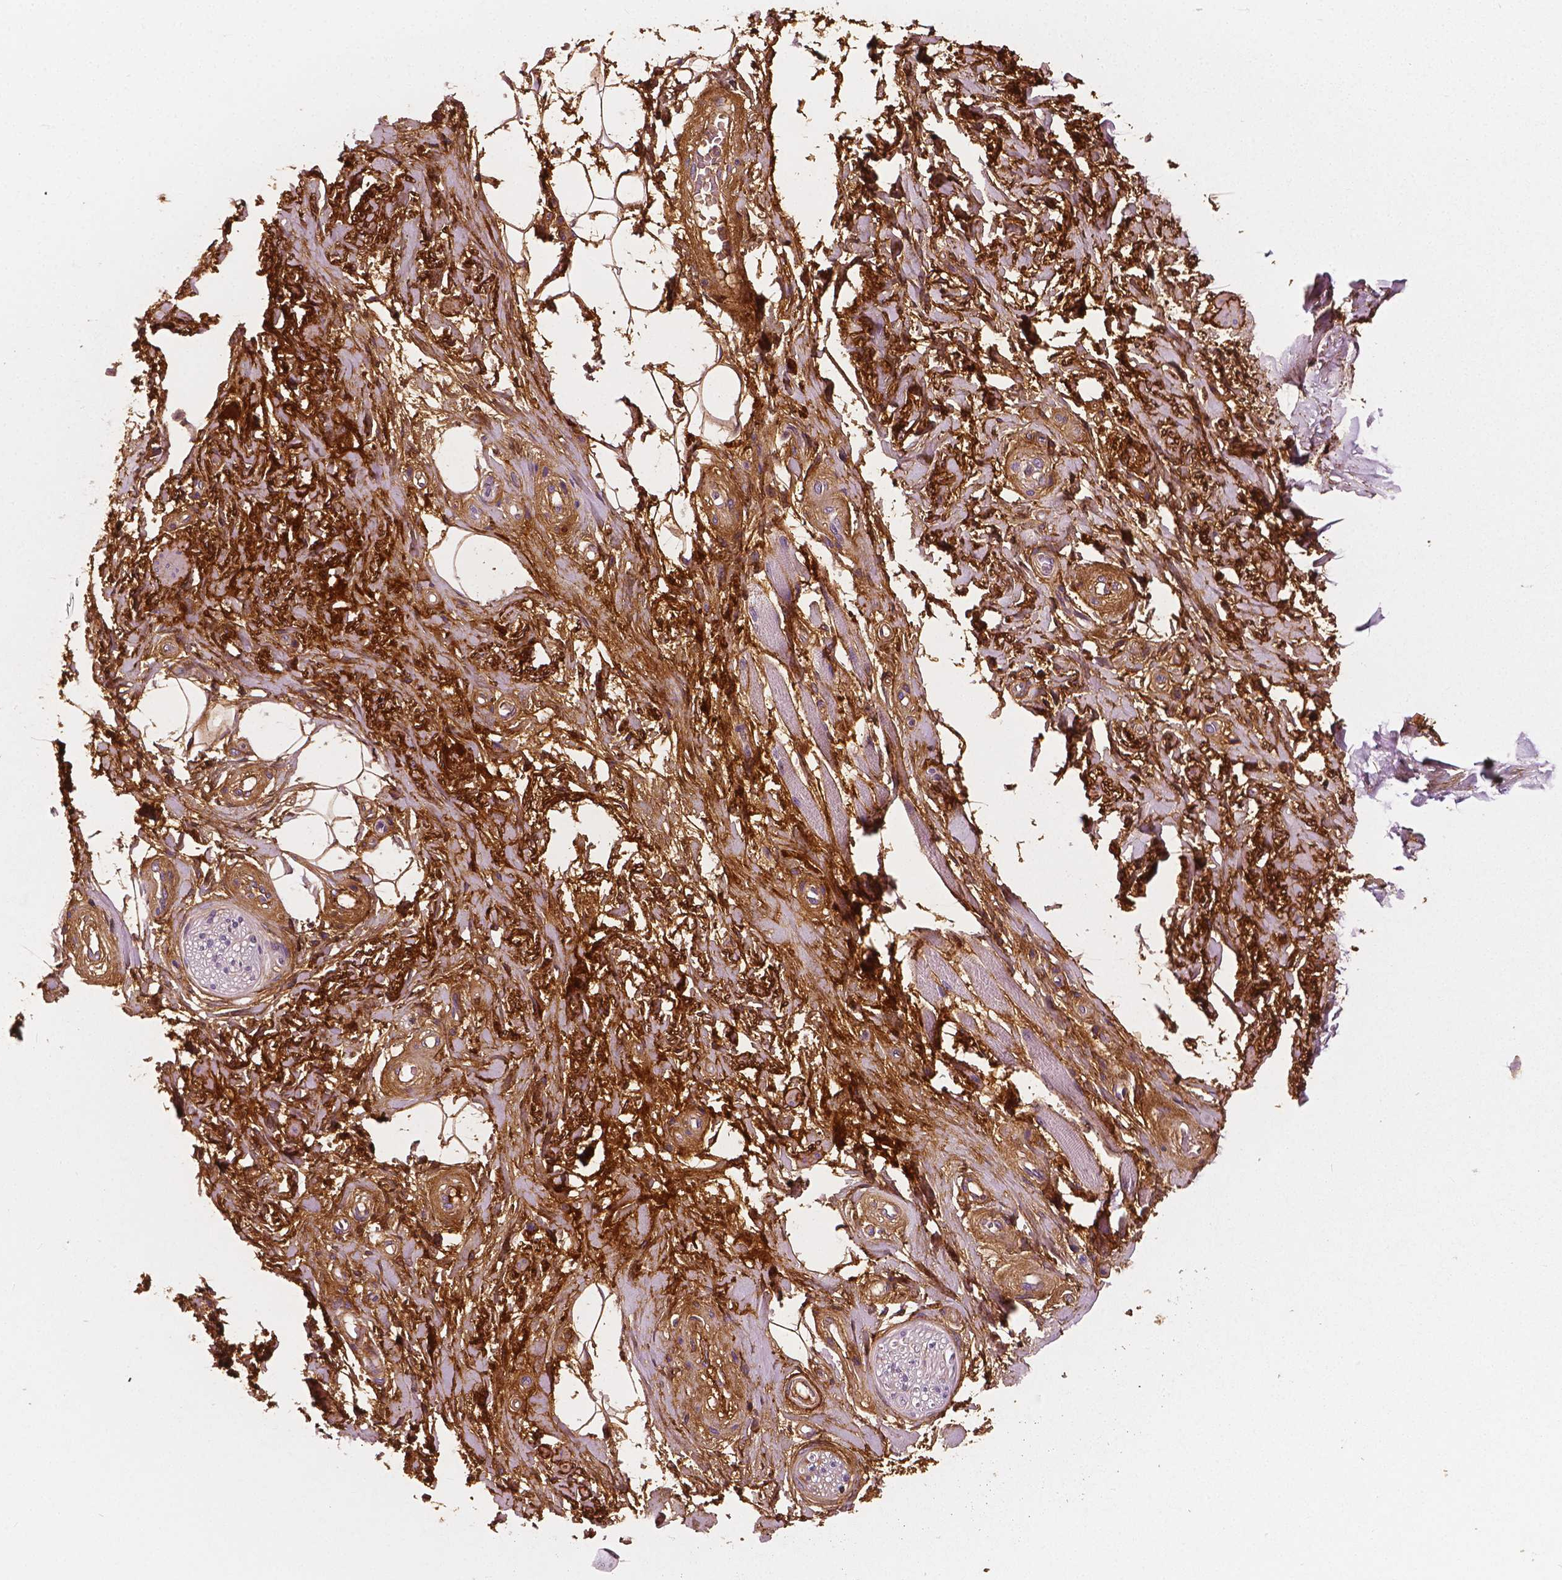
{"staining": {"intensity": "moderate", "quantity": ">75%", "location": "cytoplasmic/membranous"}, "tissue": "adipose tissue", "cell_type": "Adipocytes", "image_type": "normal", "snomed": [{"axis": "morphology", "description": "Normal tissue, NOS"}, {"axis": "topography", "description": "Anal"}, {"axis": "topography", "description": "Peripheral nerve tissue"}], "caption": "Moderate cytoplasmic/membranous positivity for a protein is identified in about >75% of adipocytes of unremarkable adipose tissue using immunohistochemistry (IHC).", "gene": "FBLN1", "patient": {"sex": "male", "age": 53}}